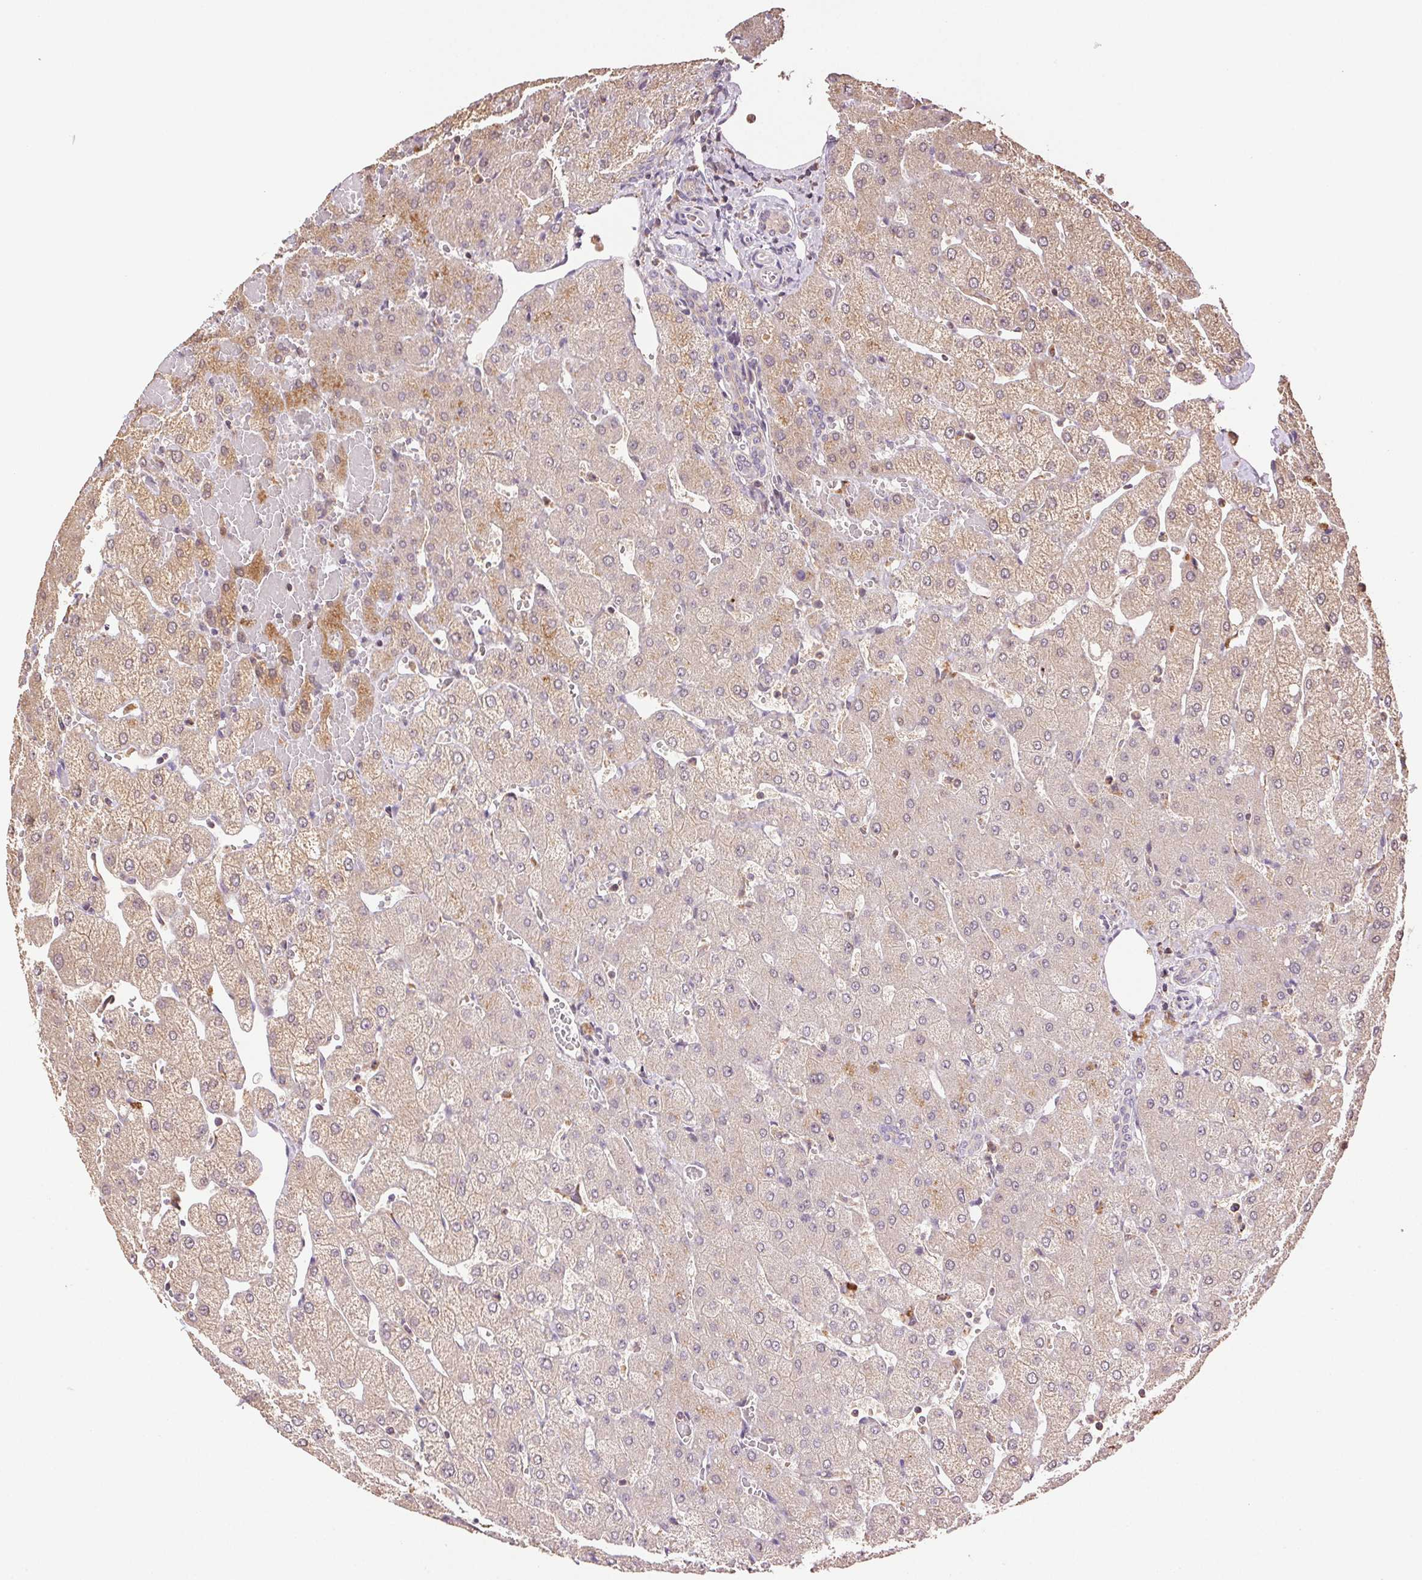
{"staining": {"intensity": "weak", "quantity": "<25%", "location": "cytoplasmic/membranous"}, "tissue": "liver", "cell_type": "Cholangiocytes", "image_type": "normal", "snomed": [{"axis": "morphology", "description": "Normal tissue, NOS"}, {"axis": "topography", "description": "Liver"}], "caption": "Immunohistochemistry of unremarkable human liver reveals no expression in cholangiocytes.", "gene": "TMEM253", "patient": {"sex": "female", "age": 54}}